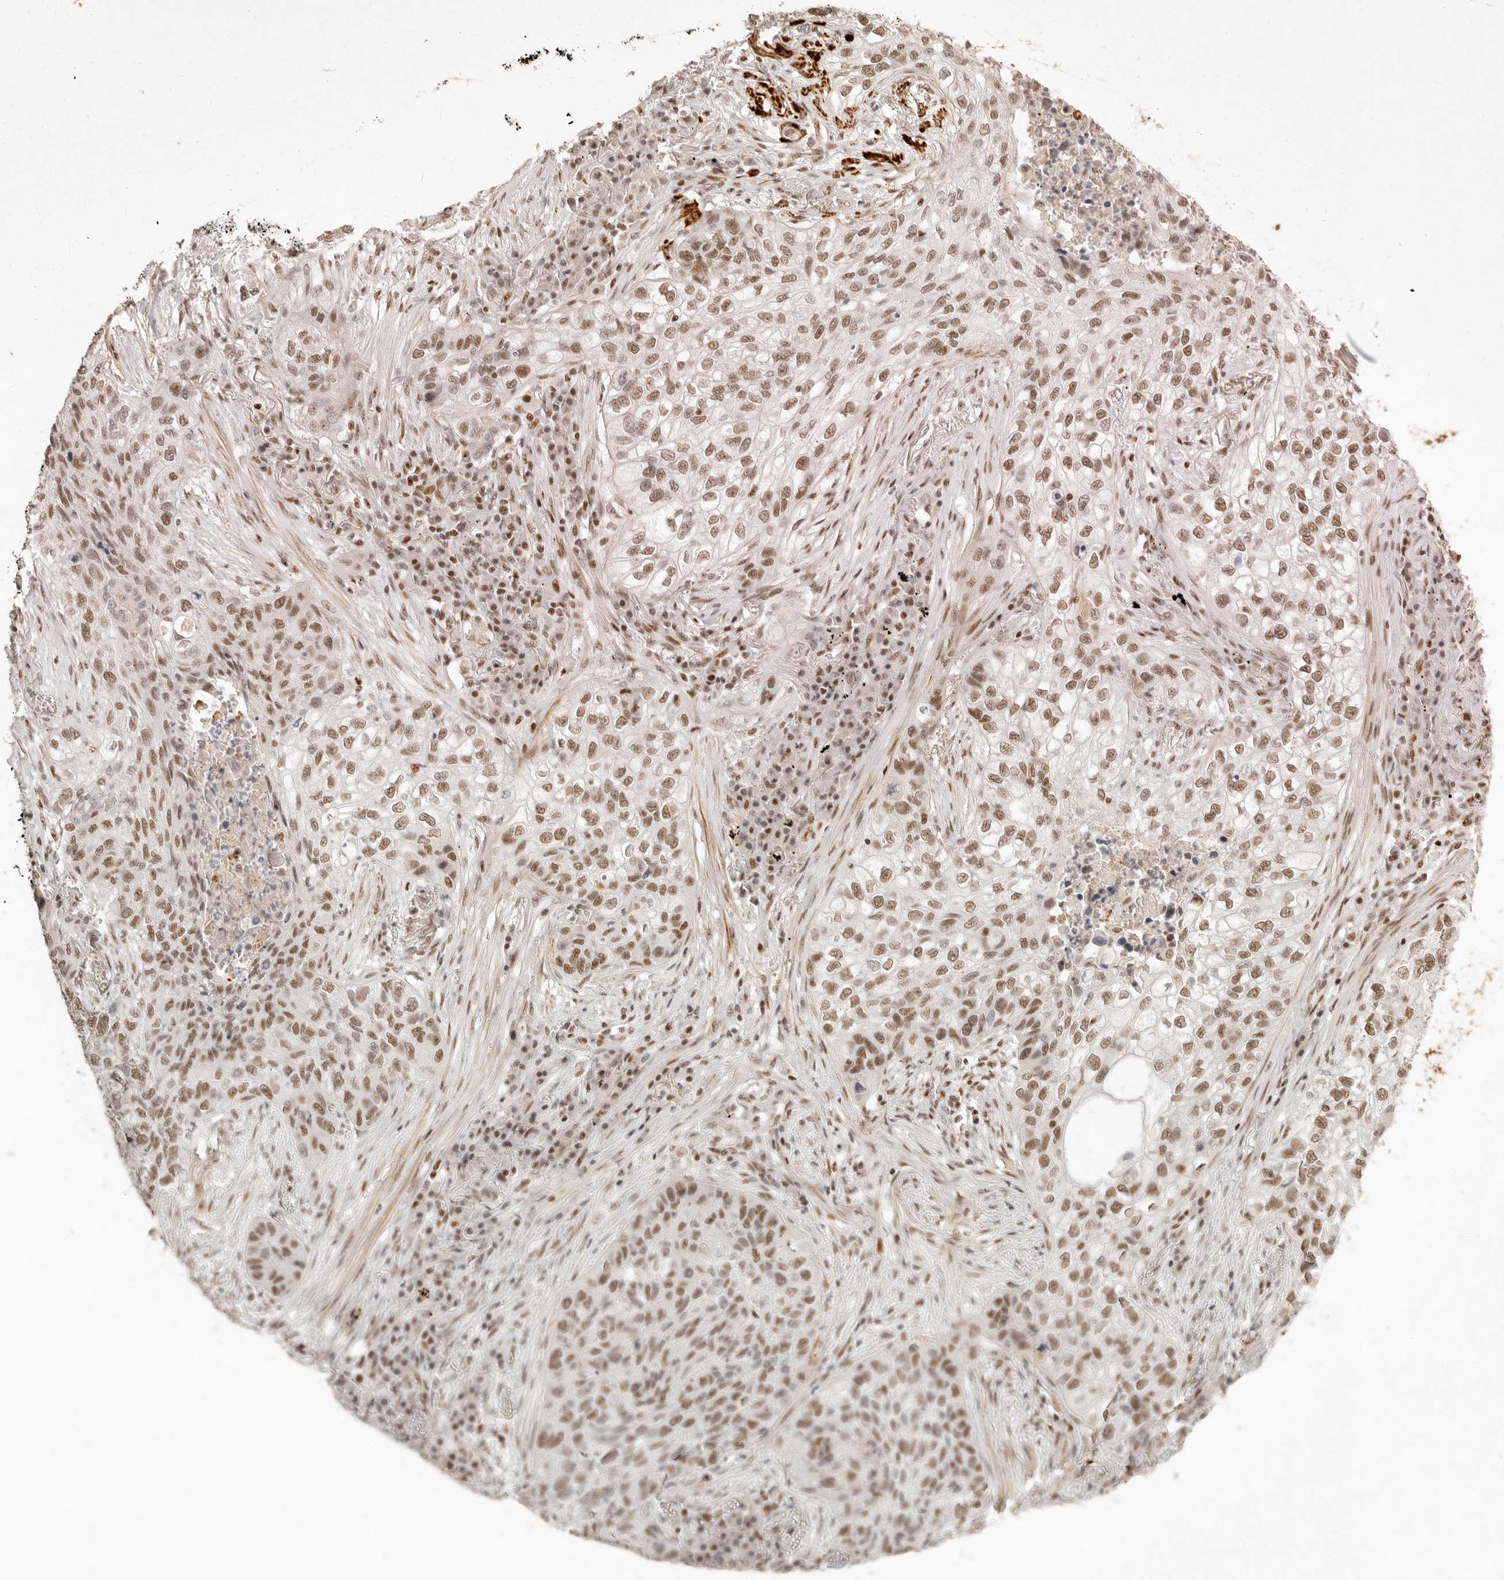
{"staining": {"intensity": "moderate", "quantity": ">75%", "location": "nuclear"}, "tissue": "lung cancer", "cell_type": "Tumor cells", "image_type": "cancer", "snomed": [{"axis": "morphology", "description": "Squamous cell carcinoma, NOS"}, {"axis": "topography", "description": "Lung"}], "caption": "Lung squamous cell carcinoma tissue demonstrates moderate nuclear positivity in approximately >75% of tumor cells, visualized by immunohistochemistry.", "gene": "GABPA", "patient": {"sex": "female", "age": 63}}